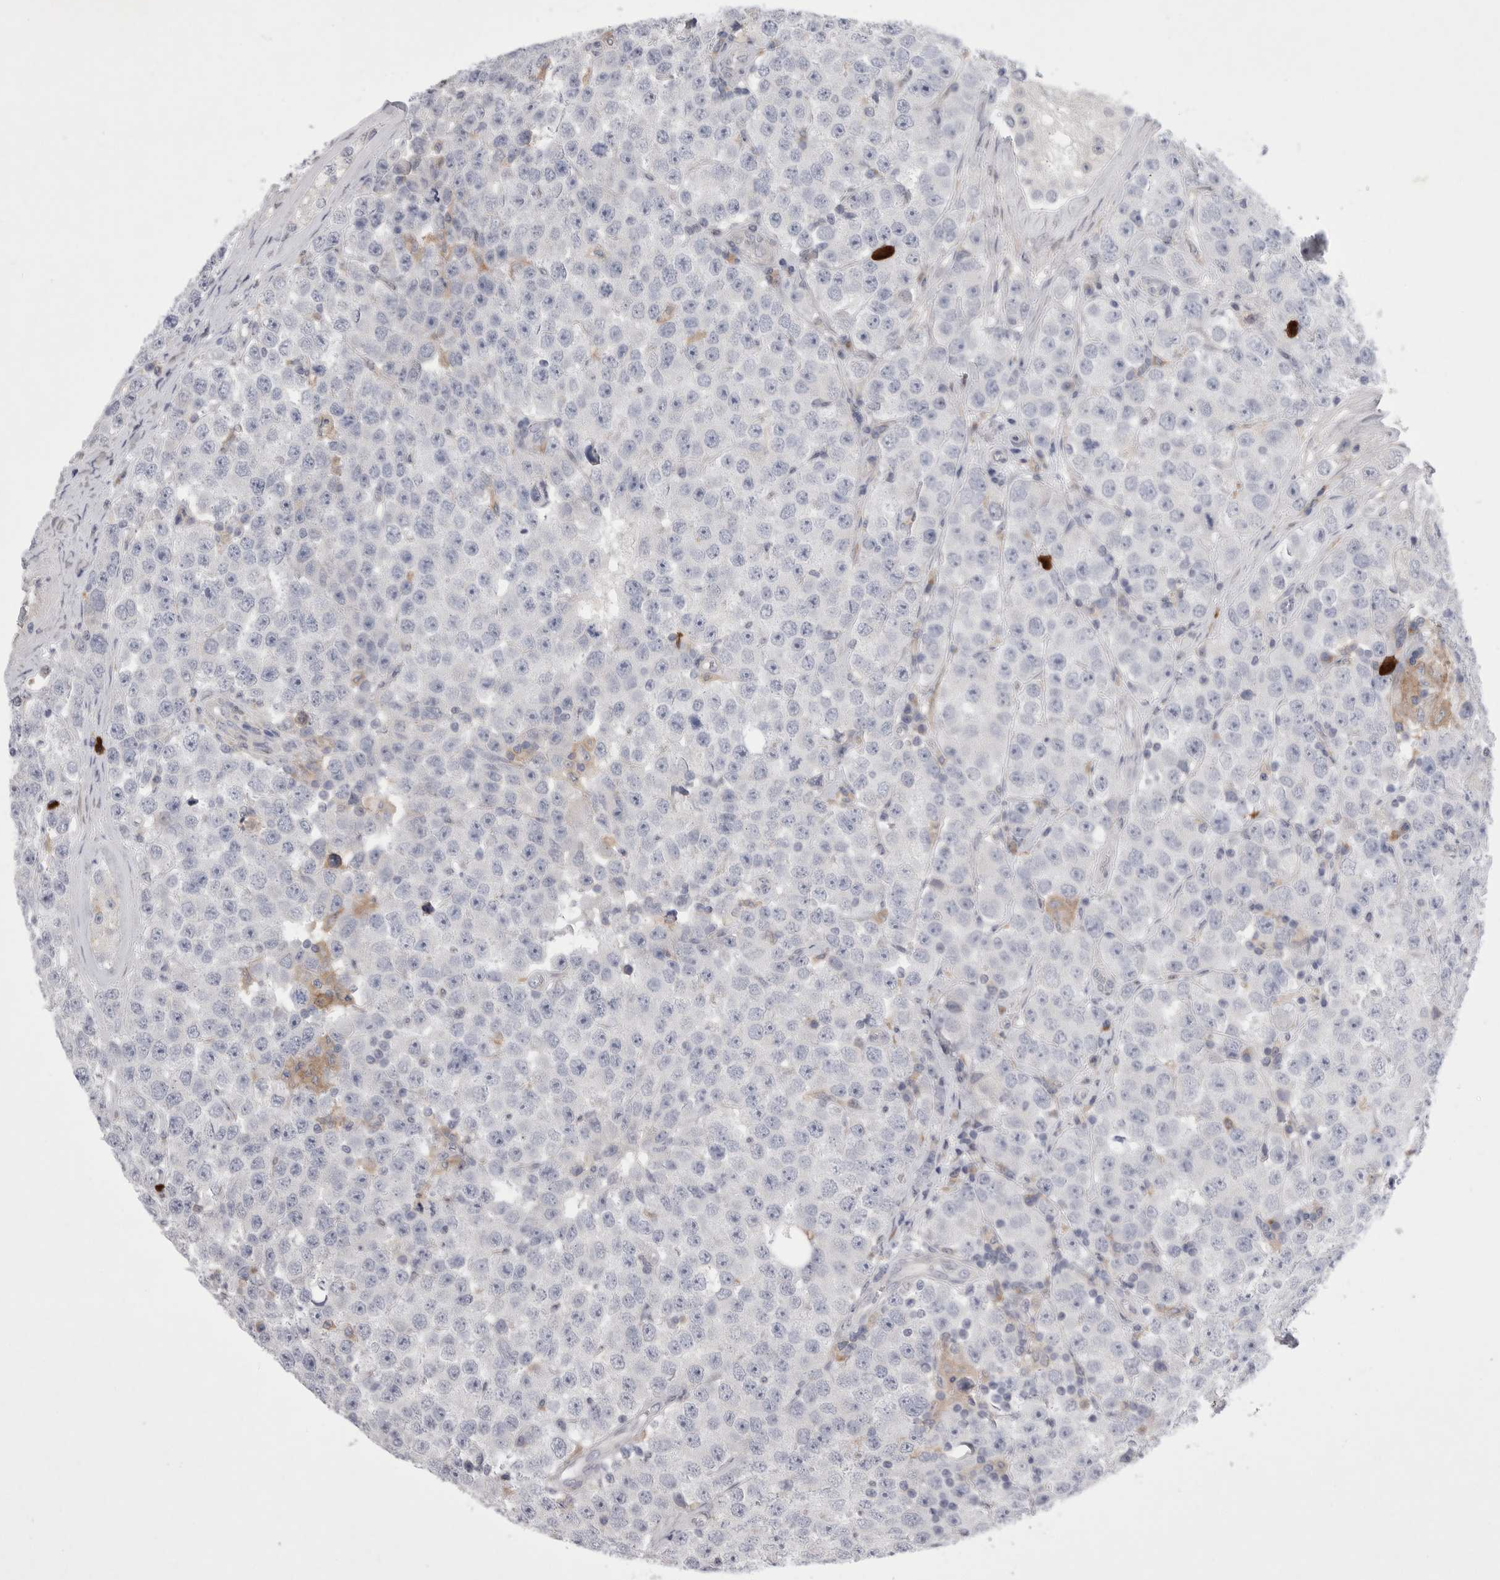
{"staining": {"intensity": "negative", "quantity": "none", "location": "none"}, "tissue": "testis cancer", "cell_type": "Tumor cells", "image_type": "cancer", "snomed": [{"axis": "morphology", "description": "Seminoma, NOS"}, {"axis": "morphology", "description": "Carcinoma, Embryonal, NOS"}, {"axis": "topography", "description": "Testis"}], "caption": "An immunohistochemistry photomicrograph of seminoma (testis) is shown. There is no staining in tumor cells of seminoma (testis).", "gene": "SIGLEC10", "patient": {"sex": "male", "age": 28}}